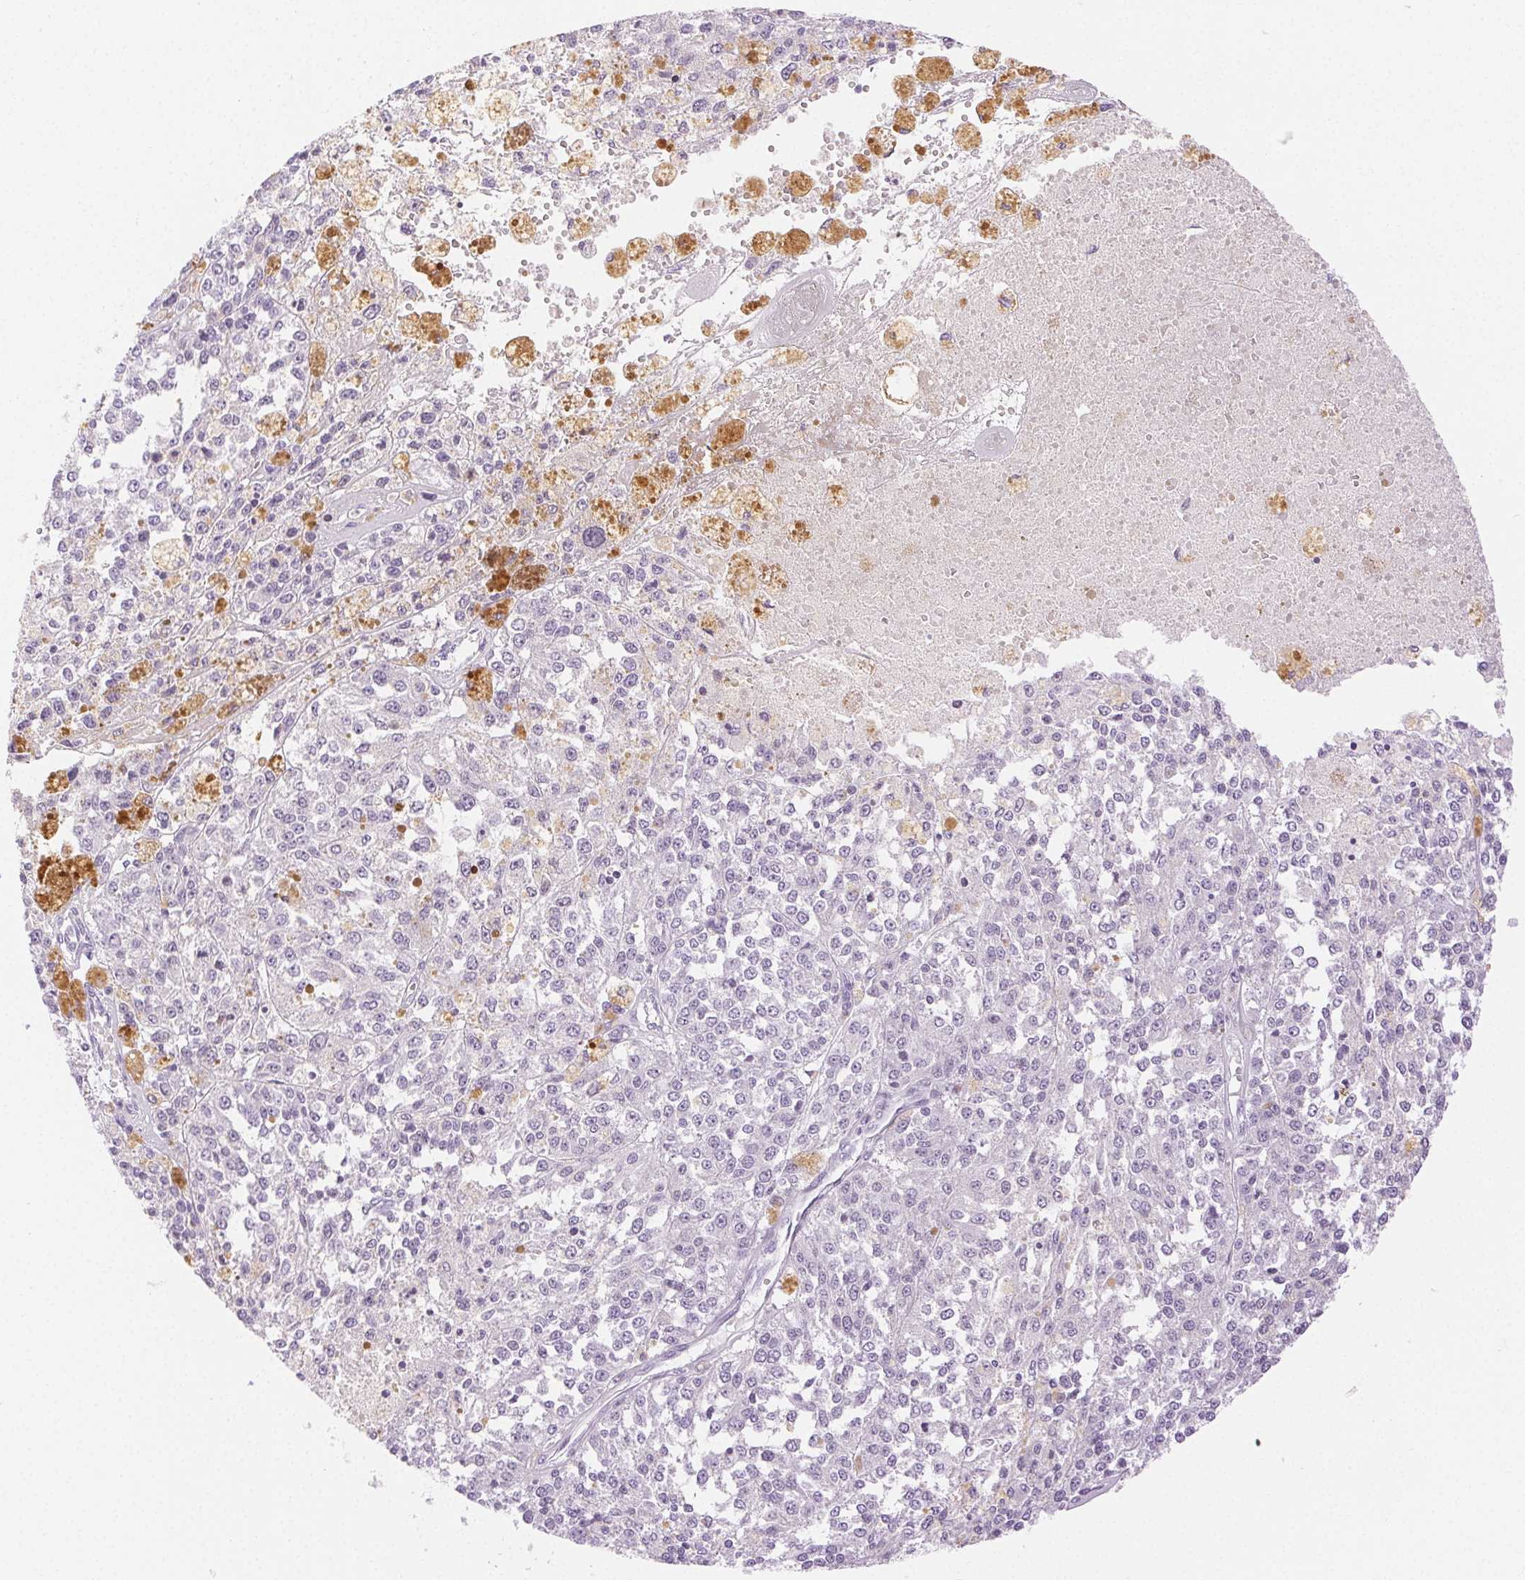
{"staining": {"intensity": "negative", "quantity": "none", "location": "none"}, "tissue": "melanoma", "cell_type": "Tumor cells", "image_type": "cancer", "snomed": [{"axis": "morphology", "description": "Malignant melanoma, Metastatic site"}, {"axis": "topography", "description": "Lymph node"}], "caption": "Melanoma was stained to show a protein in brown. There is no significant staining in tumor cells.", "gene": "SPACA4", "patient": {"sex": "female", "age": 64}}